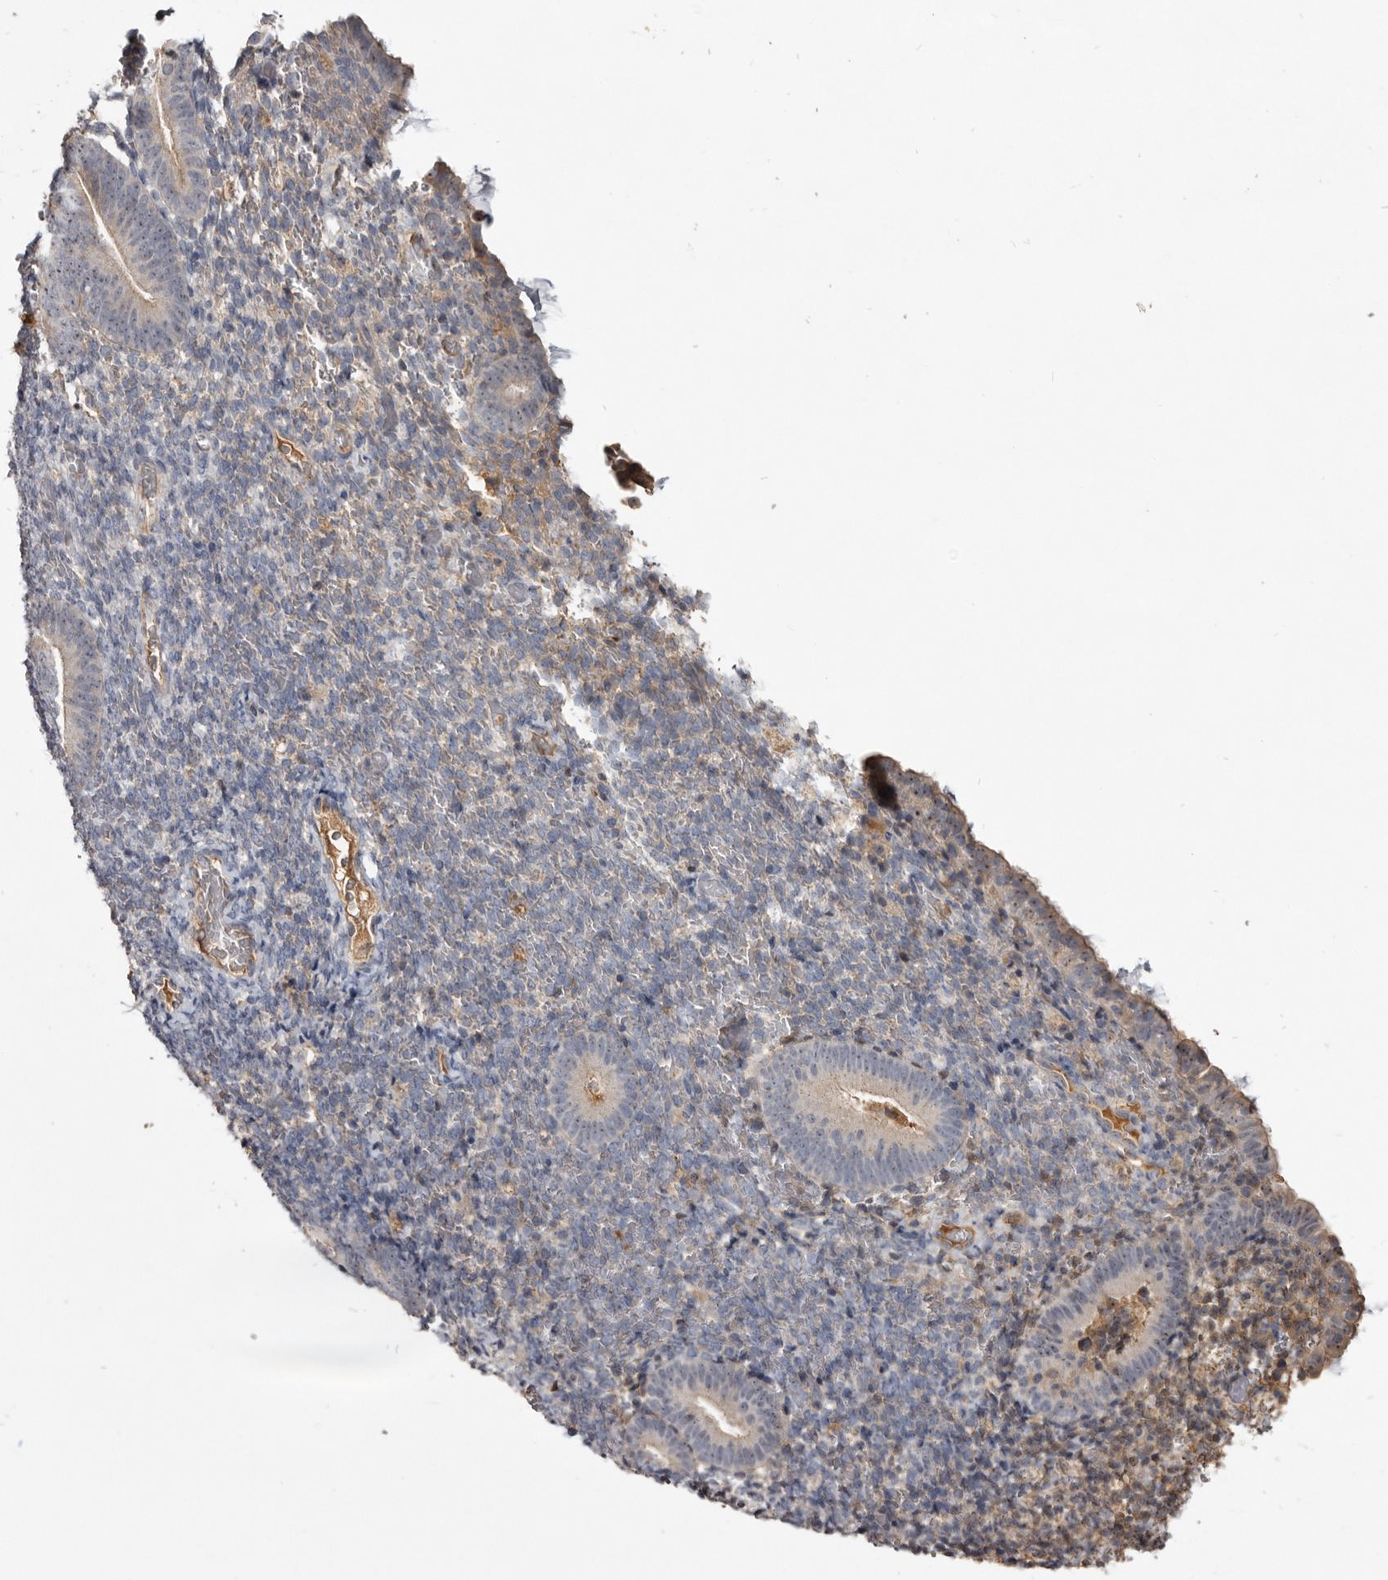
{"staining": {"intensity": "weak", "quantity": "<25%", "location": "cytoplasmic/membranous"}, "tissue": "endometrium", "cell_type": "Cells in endometrial stroma", "image_type": "normal", "snomed": [{"axis": "morphology", "description": "Normal tissue, NOS"}, {"axis": "topography", "description": "Endometrium"}], "caption": "High power microscopy image of an immunohistochemistry (IHC) histopathology image of unremarkable endometrium, revealing no significant positivity in cells in endometrial stroma. (IHC, brightfield microscopy, high magnification).", "gene": "TTC39A", "patient": {"sex": "female", "age": 51}}